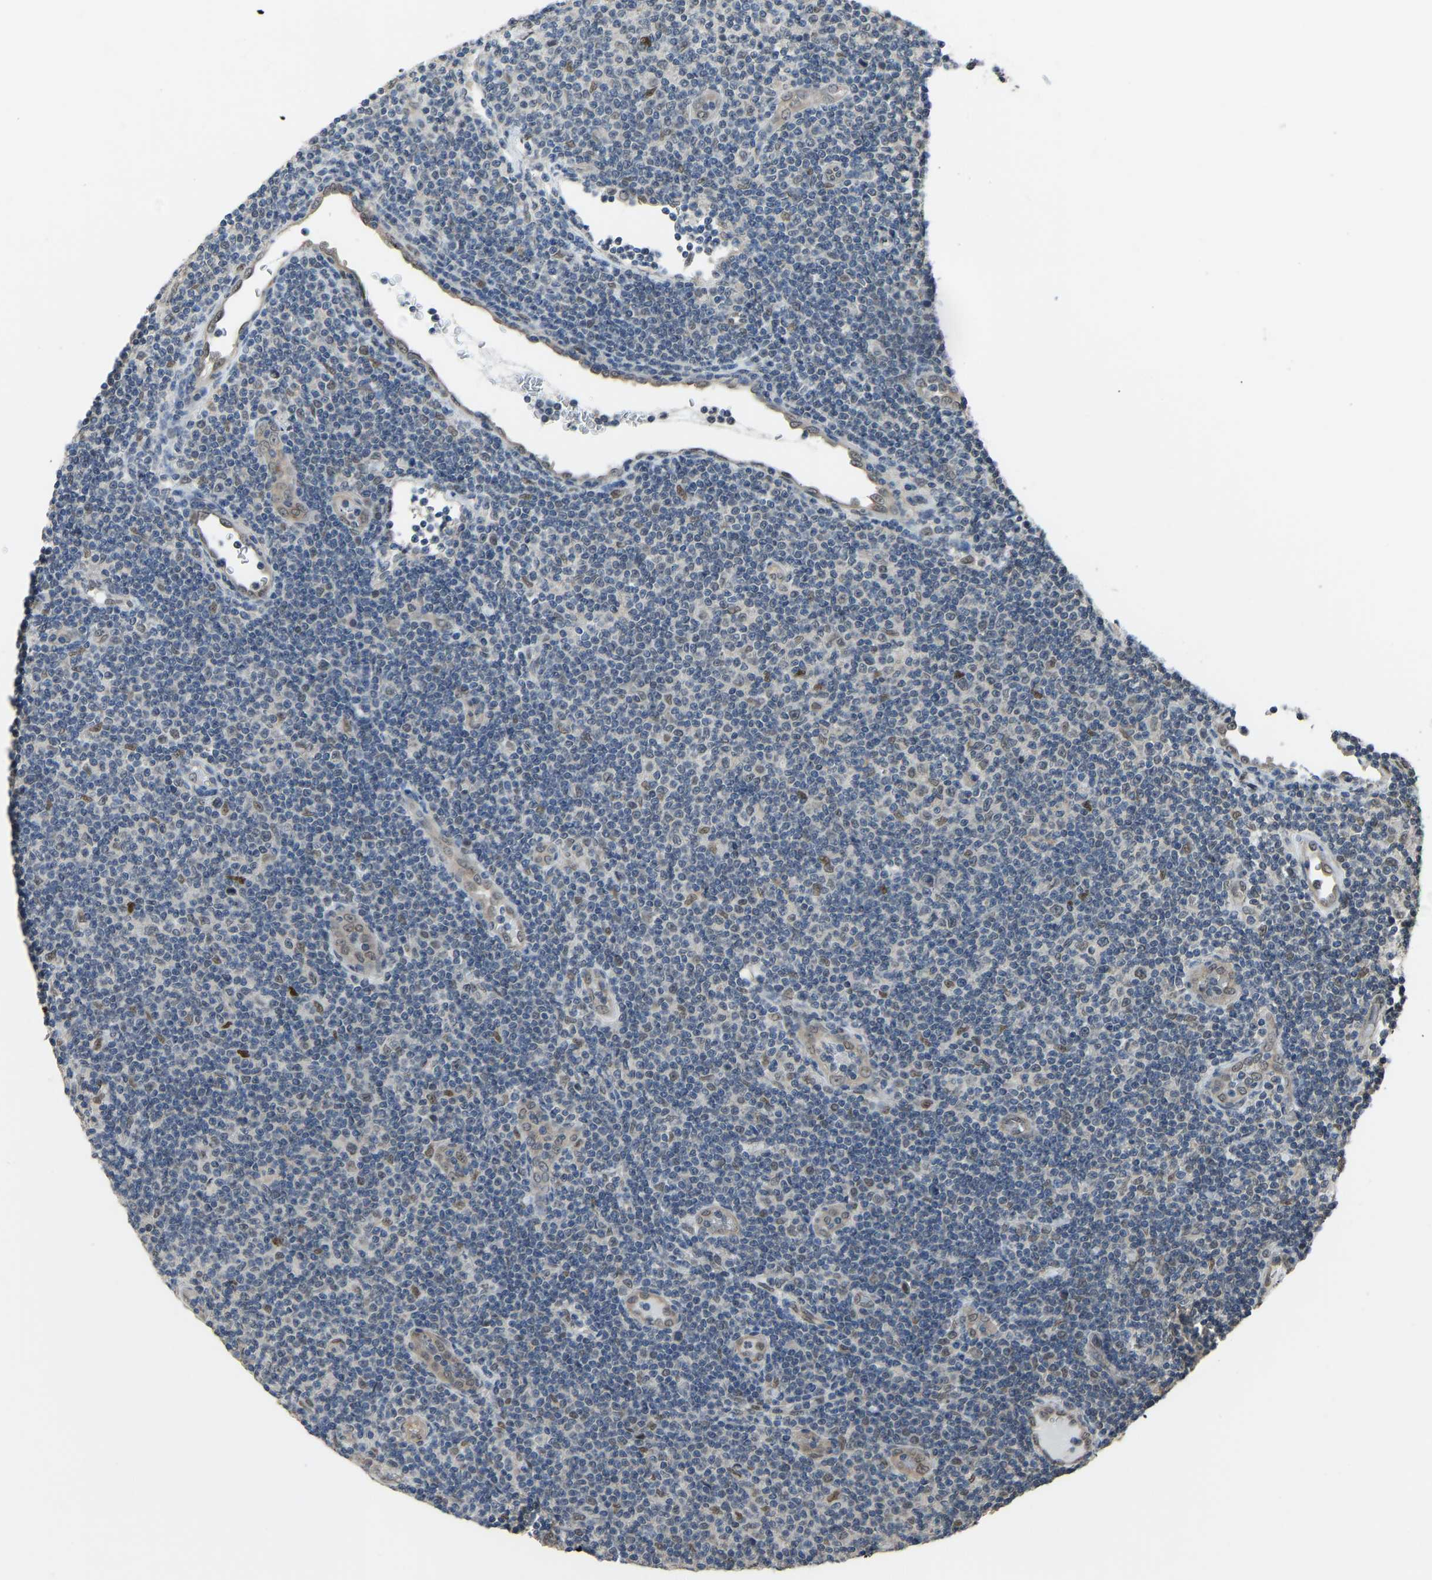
{"staining": {"intensity": "negative", "quantity": "none", "location": "none"}, "tissue": "lymphoma", "cell_type": "Tumor cells", "image_type": "cancer", "snomed": [{"axis": "morphology", "description": "Malignant lymphoma, non-Hodgkin's type, Low grade"}, {"axis": "topography", "description": "Lymph node"}], "caption": "Histopathology image shows no protein expression in tumor cells of malignant lymphoma, non-Hodgkin's type (low-grade) tissue.", "gene": "KPNA6", "patient": {"sex": "male", "age": 83}}